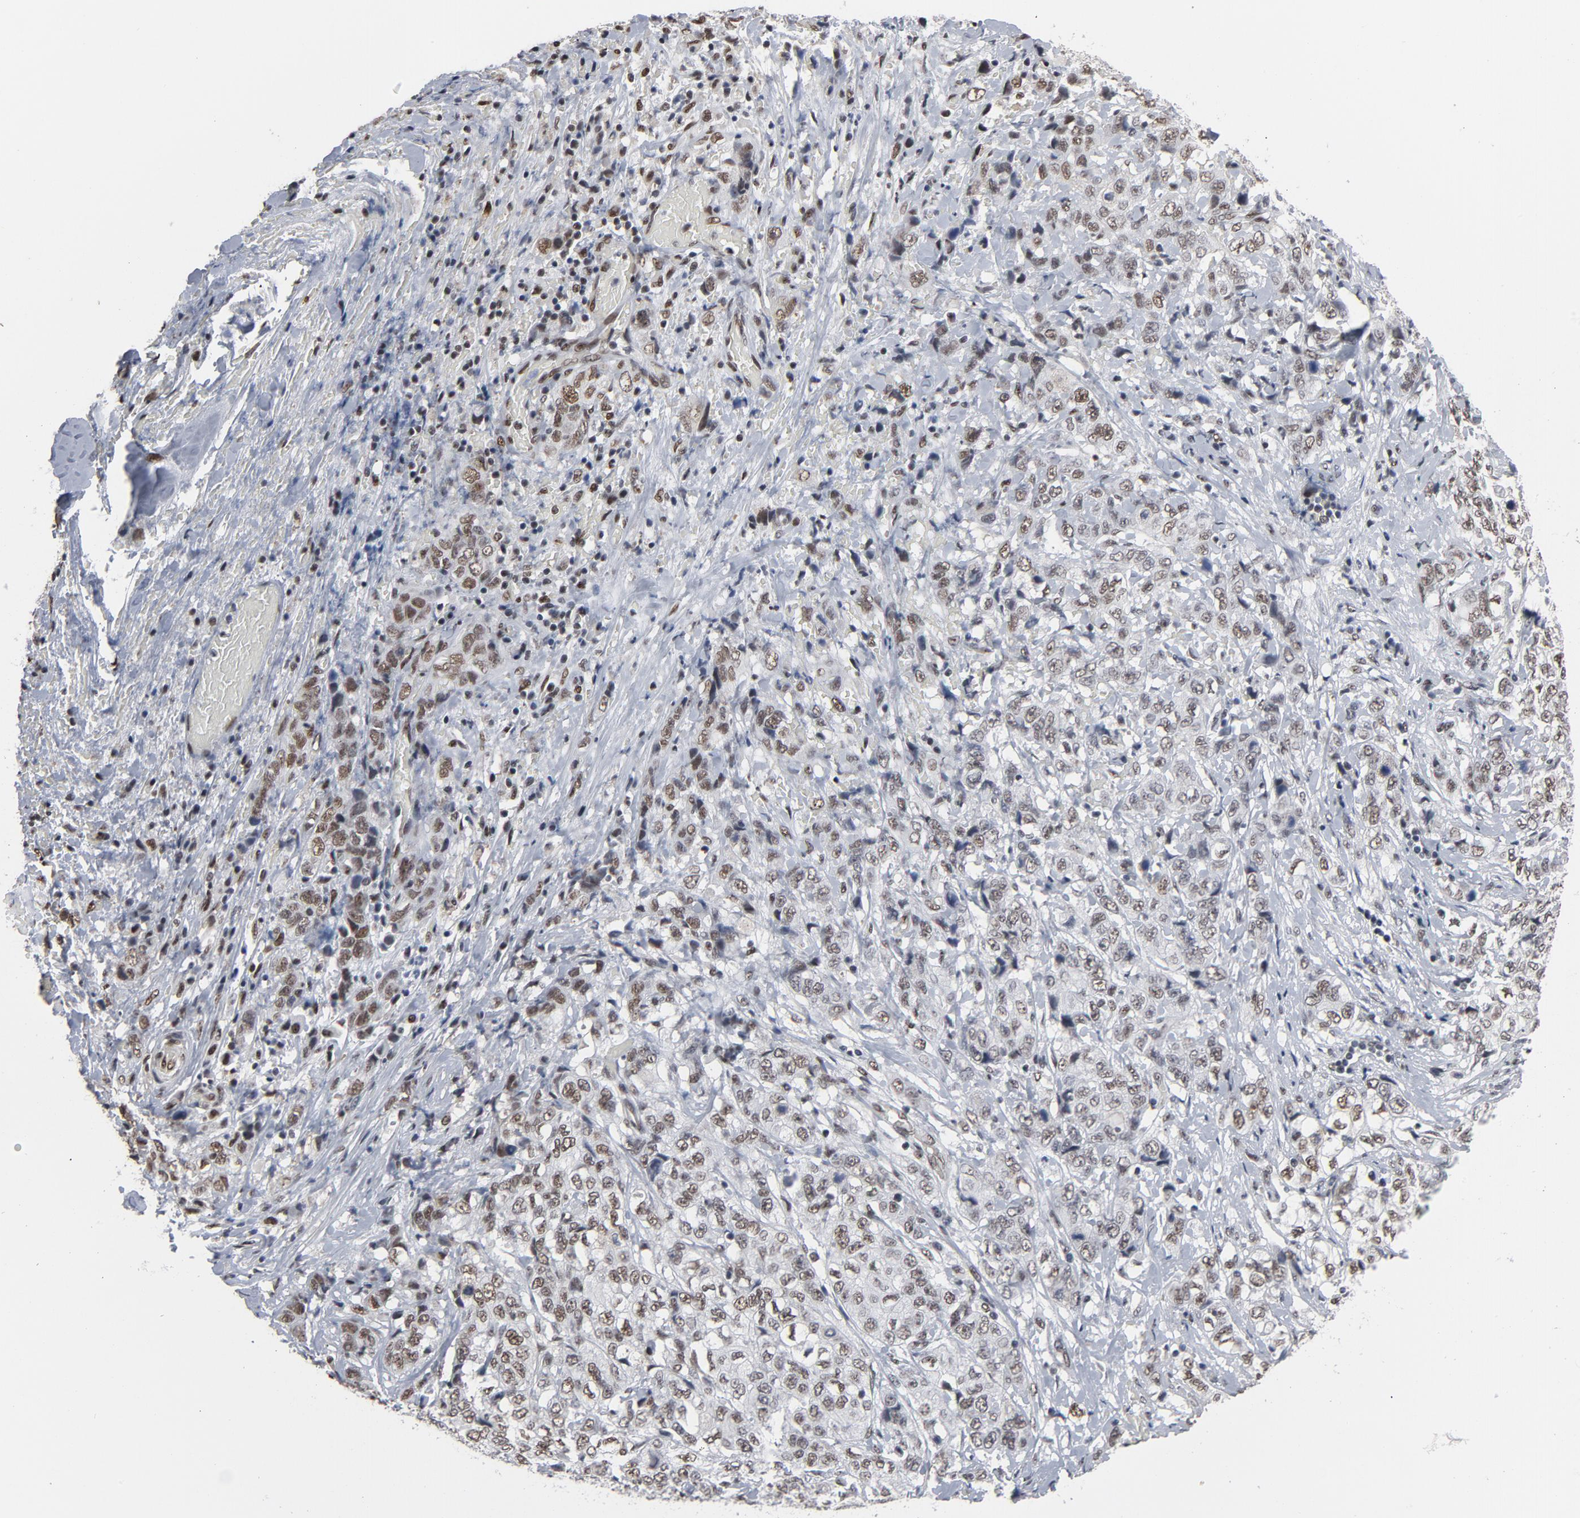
{"staining": {"intensity": "moderate", "quantity": ">75%", "location": "nuclear"}, "tissue": "stomach cancer", "cell_type": "Tumor cells", "image_type": "cancer", "snomed": [{"axis": "morphology", "description": "Adenocarcinoma, NOS"}, {"axis": "topography", "description": "Stomach"}], "caption": "Adenocarcinoma (stomach) was stained to show a protein in brown. There is medium levels of moderate nuclear expression in about >75% of tumor cells.", "gene": "MRE11", "patient": {"sex": "male", "age": 48}}